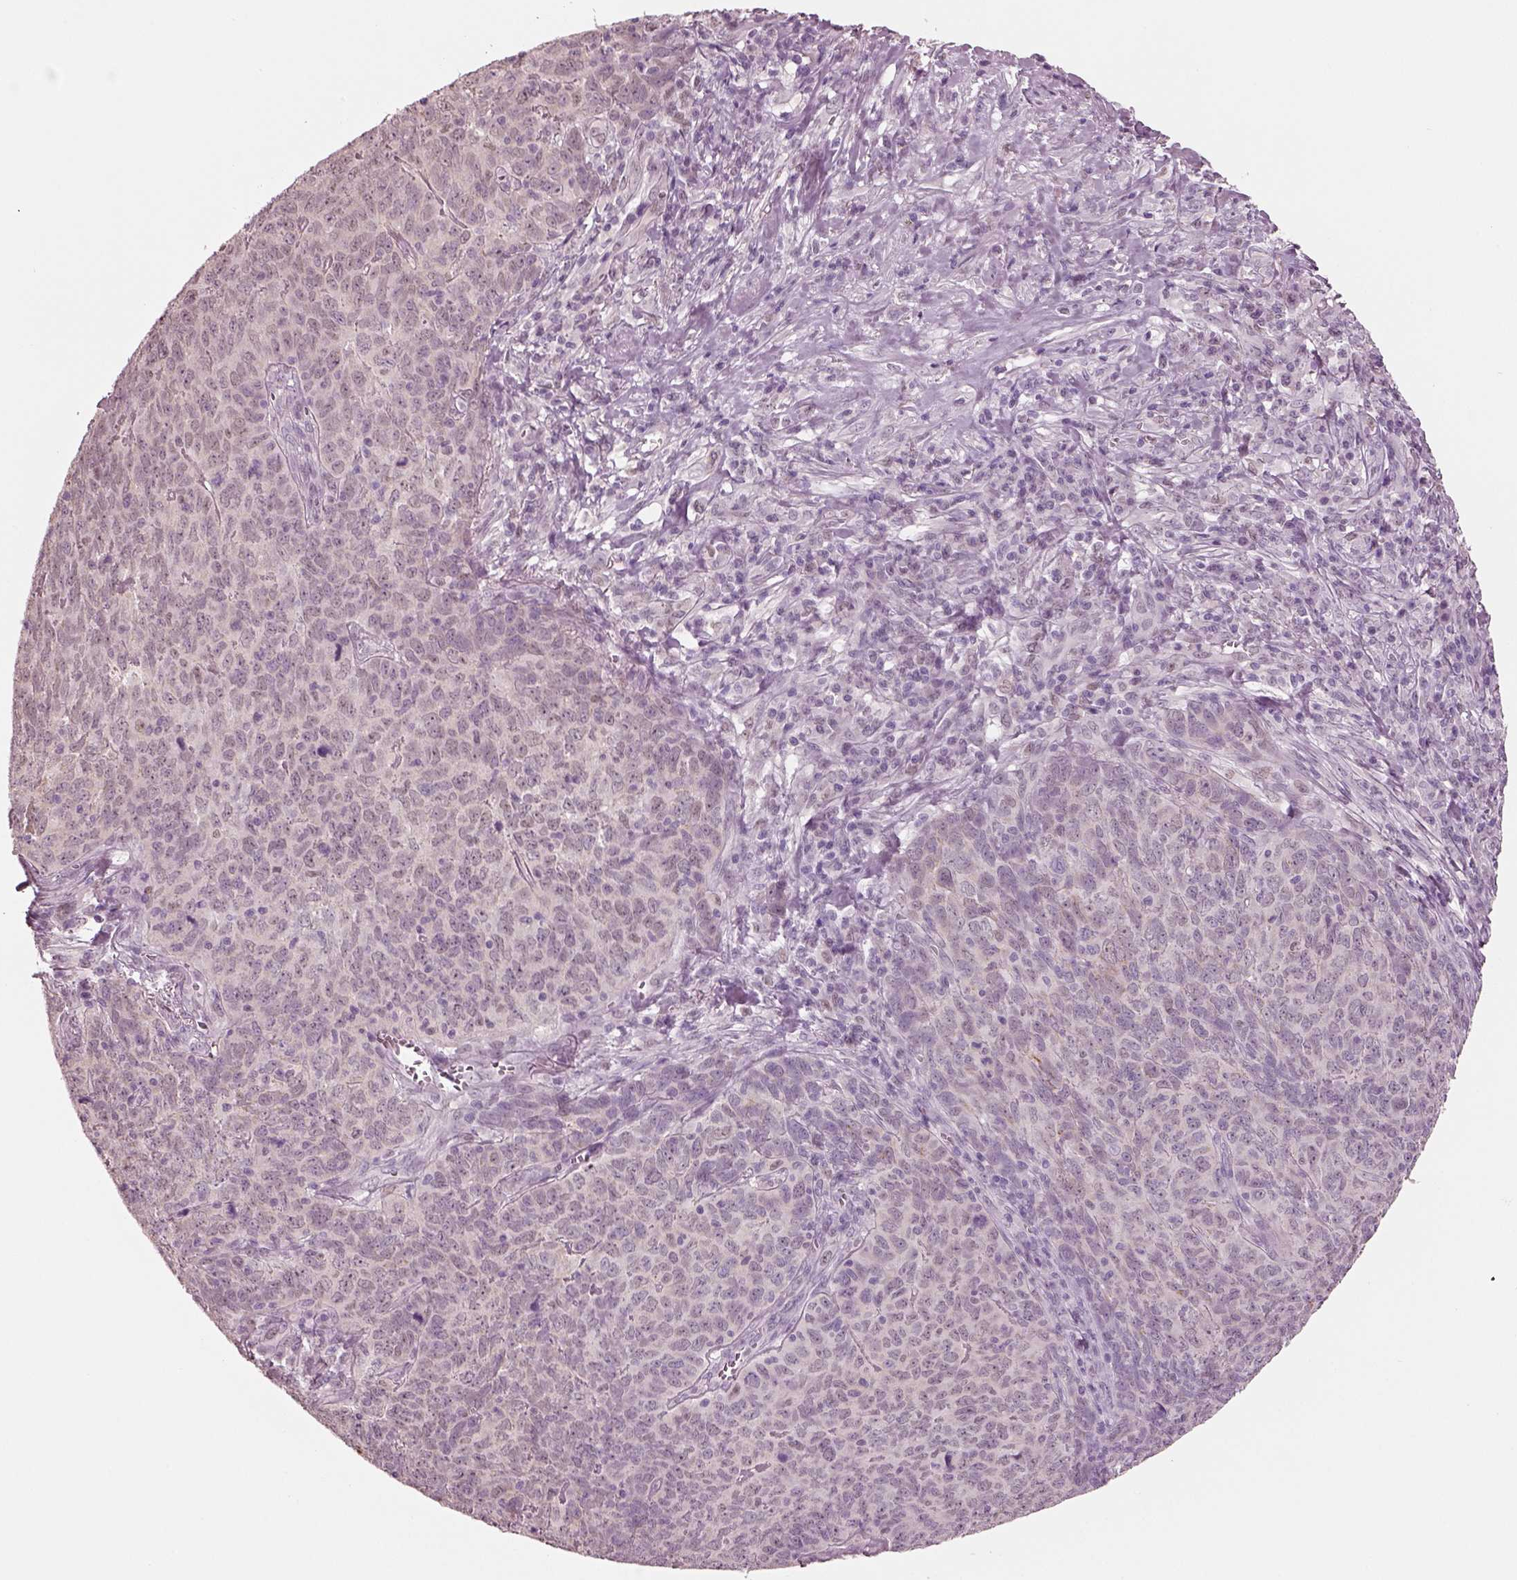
{"staining": {"intensity": "weak", "quantity": ">75%", "location": "cytoplasmic/membranous"}, "tissue": "skin cancer", "cell_type": "Tumor cells", "image_type": "cancer", "snomed": [{"axis": "morphology", "description": "Squamous cell carcinoma, NOS"}, {"axis": "topography", "description": "Skin"}, {"axis": "topography", "description": "Anal"}], "caption": "Skin cancer (squamous cell carcinoma) tissue exhibits weak cytoplasmic/membranous positivity in about >75% of tumor cells", "gene": "ELSPBP1", "patient": {"sex": "female", "age": 51}}